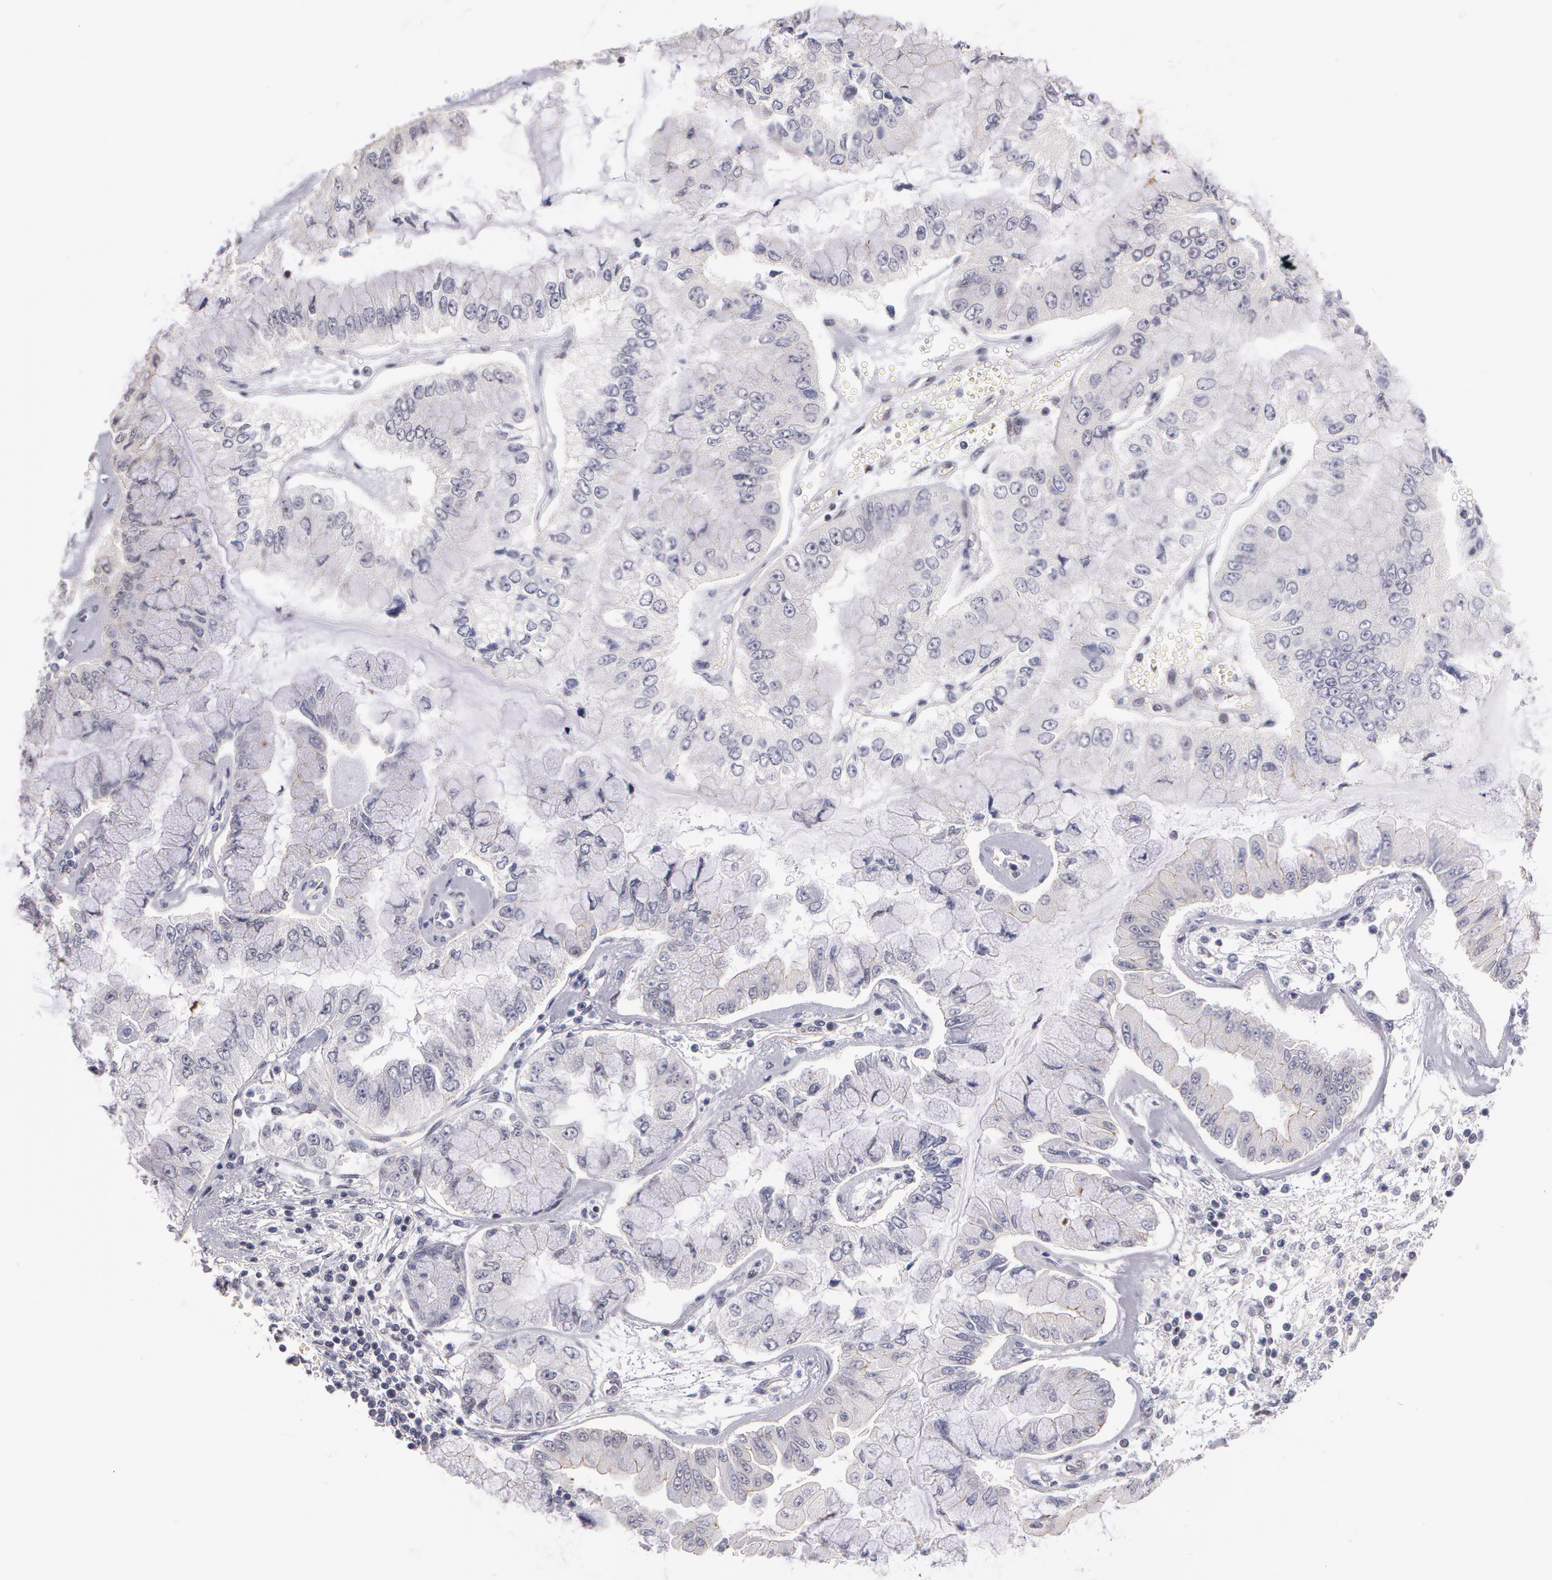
{"staining": {"intensity": "negative", "quantity": "none", "location": "none"}, "tissue": "liver cancer", "cell_type": "Tumor cells", "image_type": "cancer", "snomed": [{"axis": "morphology", "description": "Cholangiocarcinoma"}, {"axis": "topography", "description": "Liver"}], "caption": "Immunohistochemistry (IHC) image of human liver cancer stained for a protein (brown), which exhibits no positivity in tumor cells.", "gene": "PRICKLE1", "patient": {"sex": "female", "age": 79}}